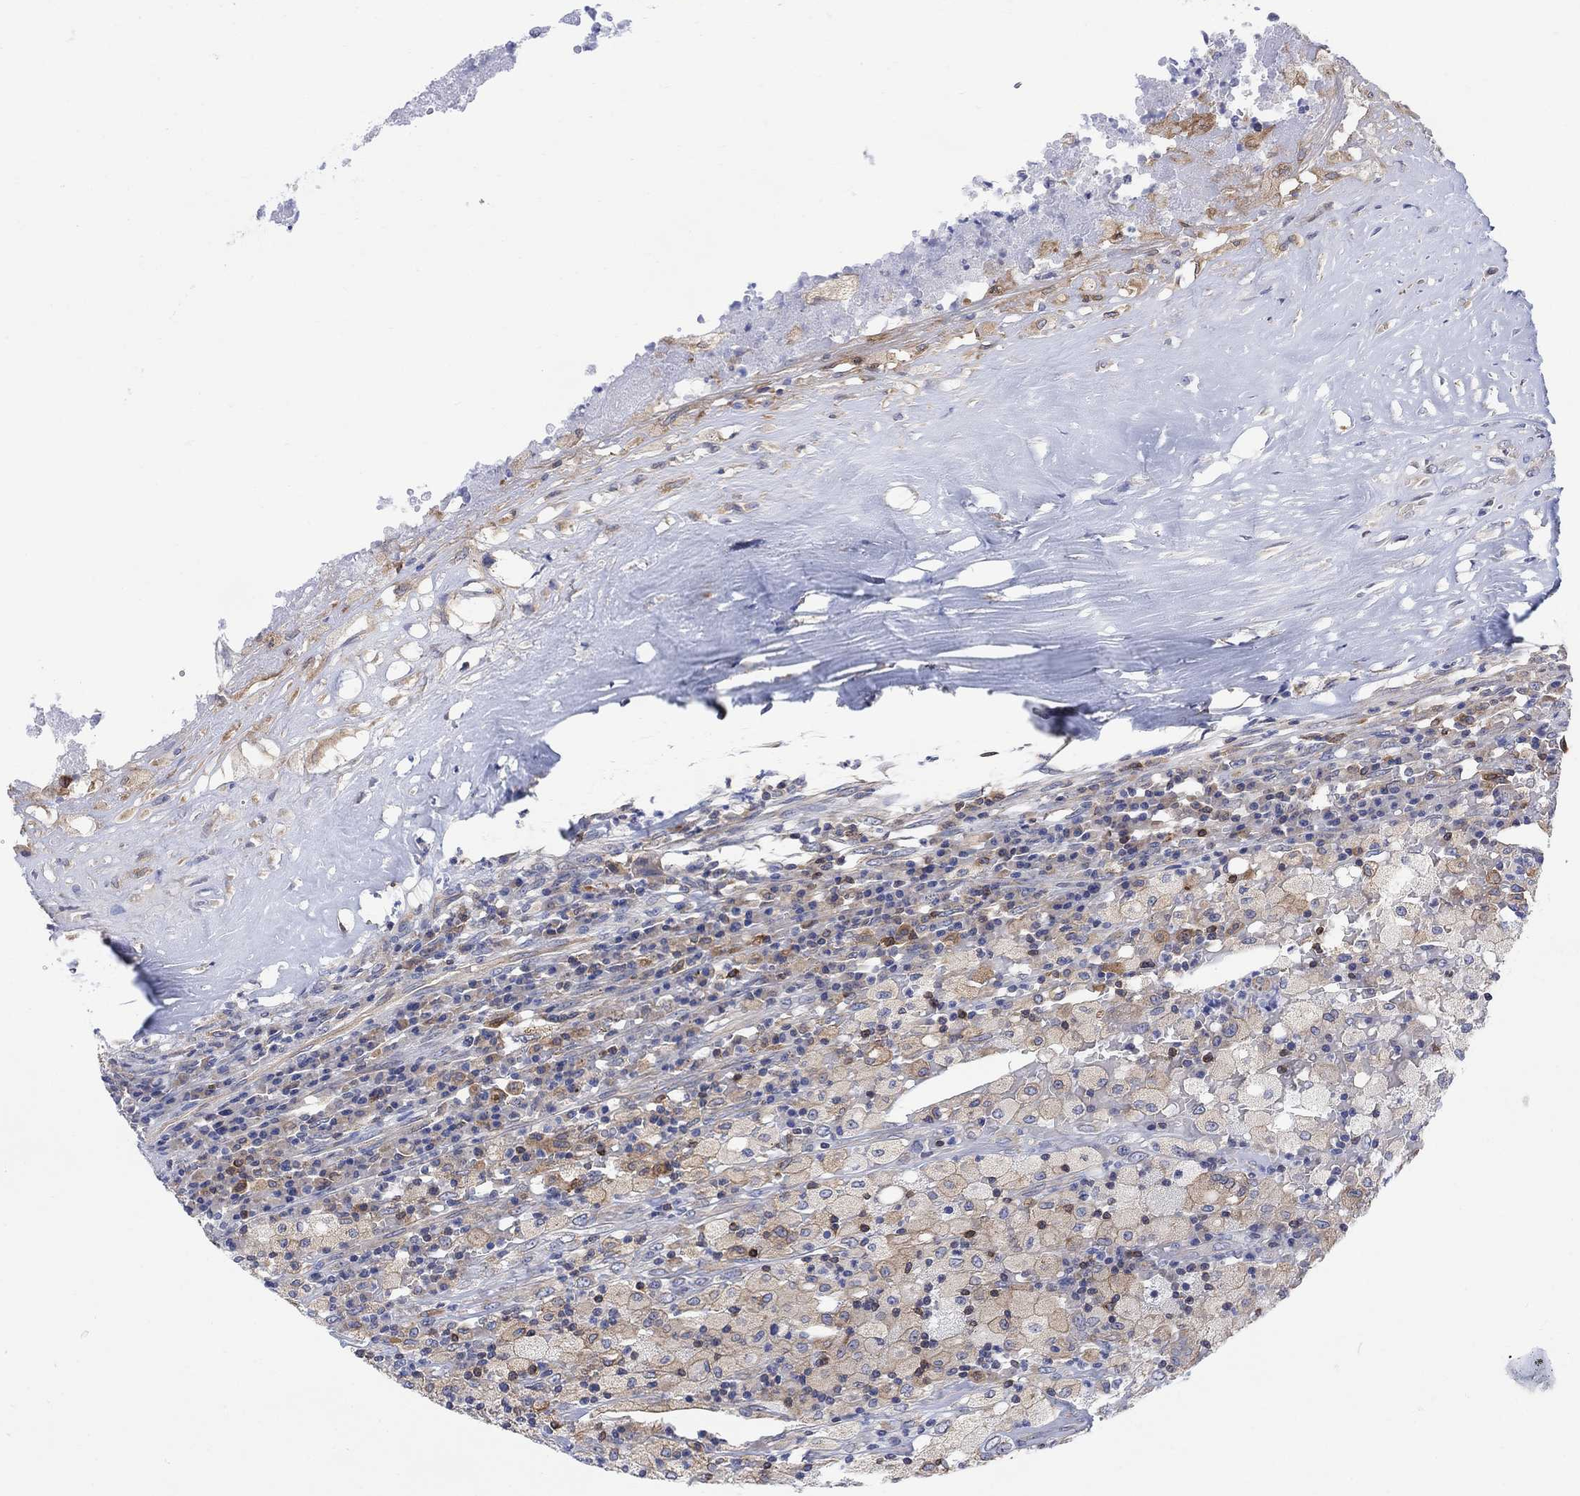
{"staining": {"intensity": "negative", "quantity": "none", "location": "none"}, "tissue": "testis cancer", "cell_type": "Tumor cells", "image_type": "cancer", "snomed": [{"axis": "morphology", "description": "Necrosis, NOS"}, {"axis": "morphology", "description": "Carcinoma, Embryonal, NOS"}, {"axis": "topography", "description": "Testis"}], "caption": "Protein analysis of embryonal carcinoma (testis) shows no significant staining in tumor cells.", "gene": "GBP5", "patient": {"sex": "male", "age": 19}}